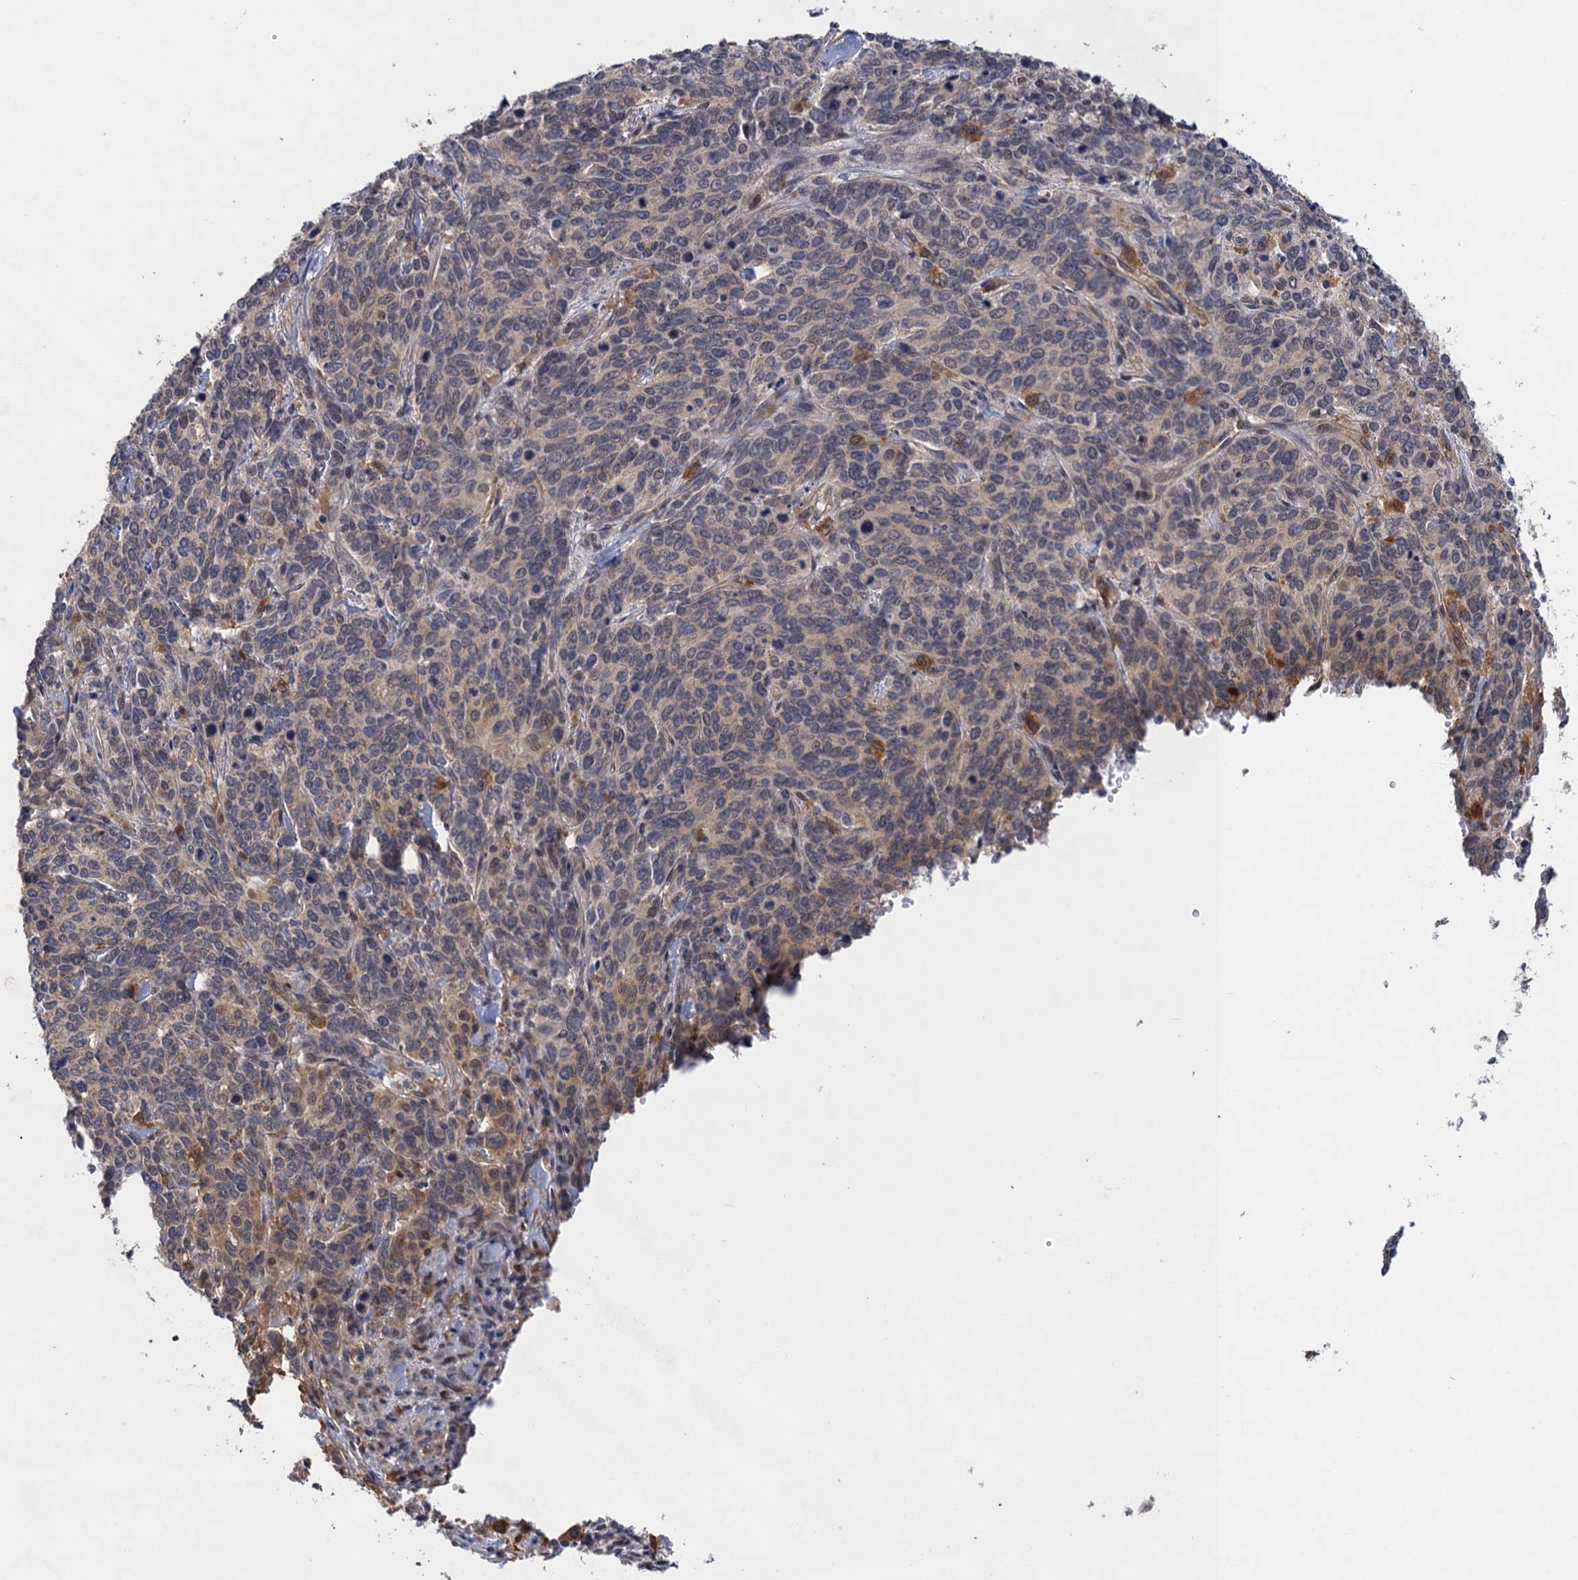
{"staining": {"intensity": "weak", "quantity": "<25%", "location": "cytoplasmic/membranous,nuclear"}, "tissue": "cervical cancer", "cell_type": "Tumor cells", "image_type": "cancer", "snomed": [{"axis": "morphology", "description": "Squamous cell carcinoma, NOS"}, {"axis": "topography", "description": "Cervix"}], "caption": "This is a image of immunohistochemistry staining of cervical squamous cell carcinoma, which shows no staining in tumor cells. (DAB (3,3'-diaminobenzidine) immunohistochemistry, high magnification).", "gene": "NEK8", "patient": {"sex": "female", "age": 60}}